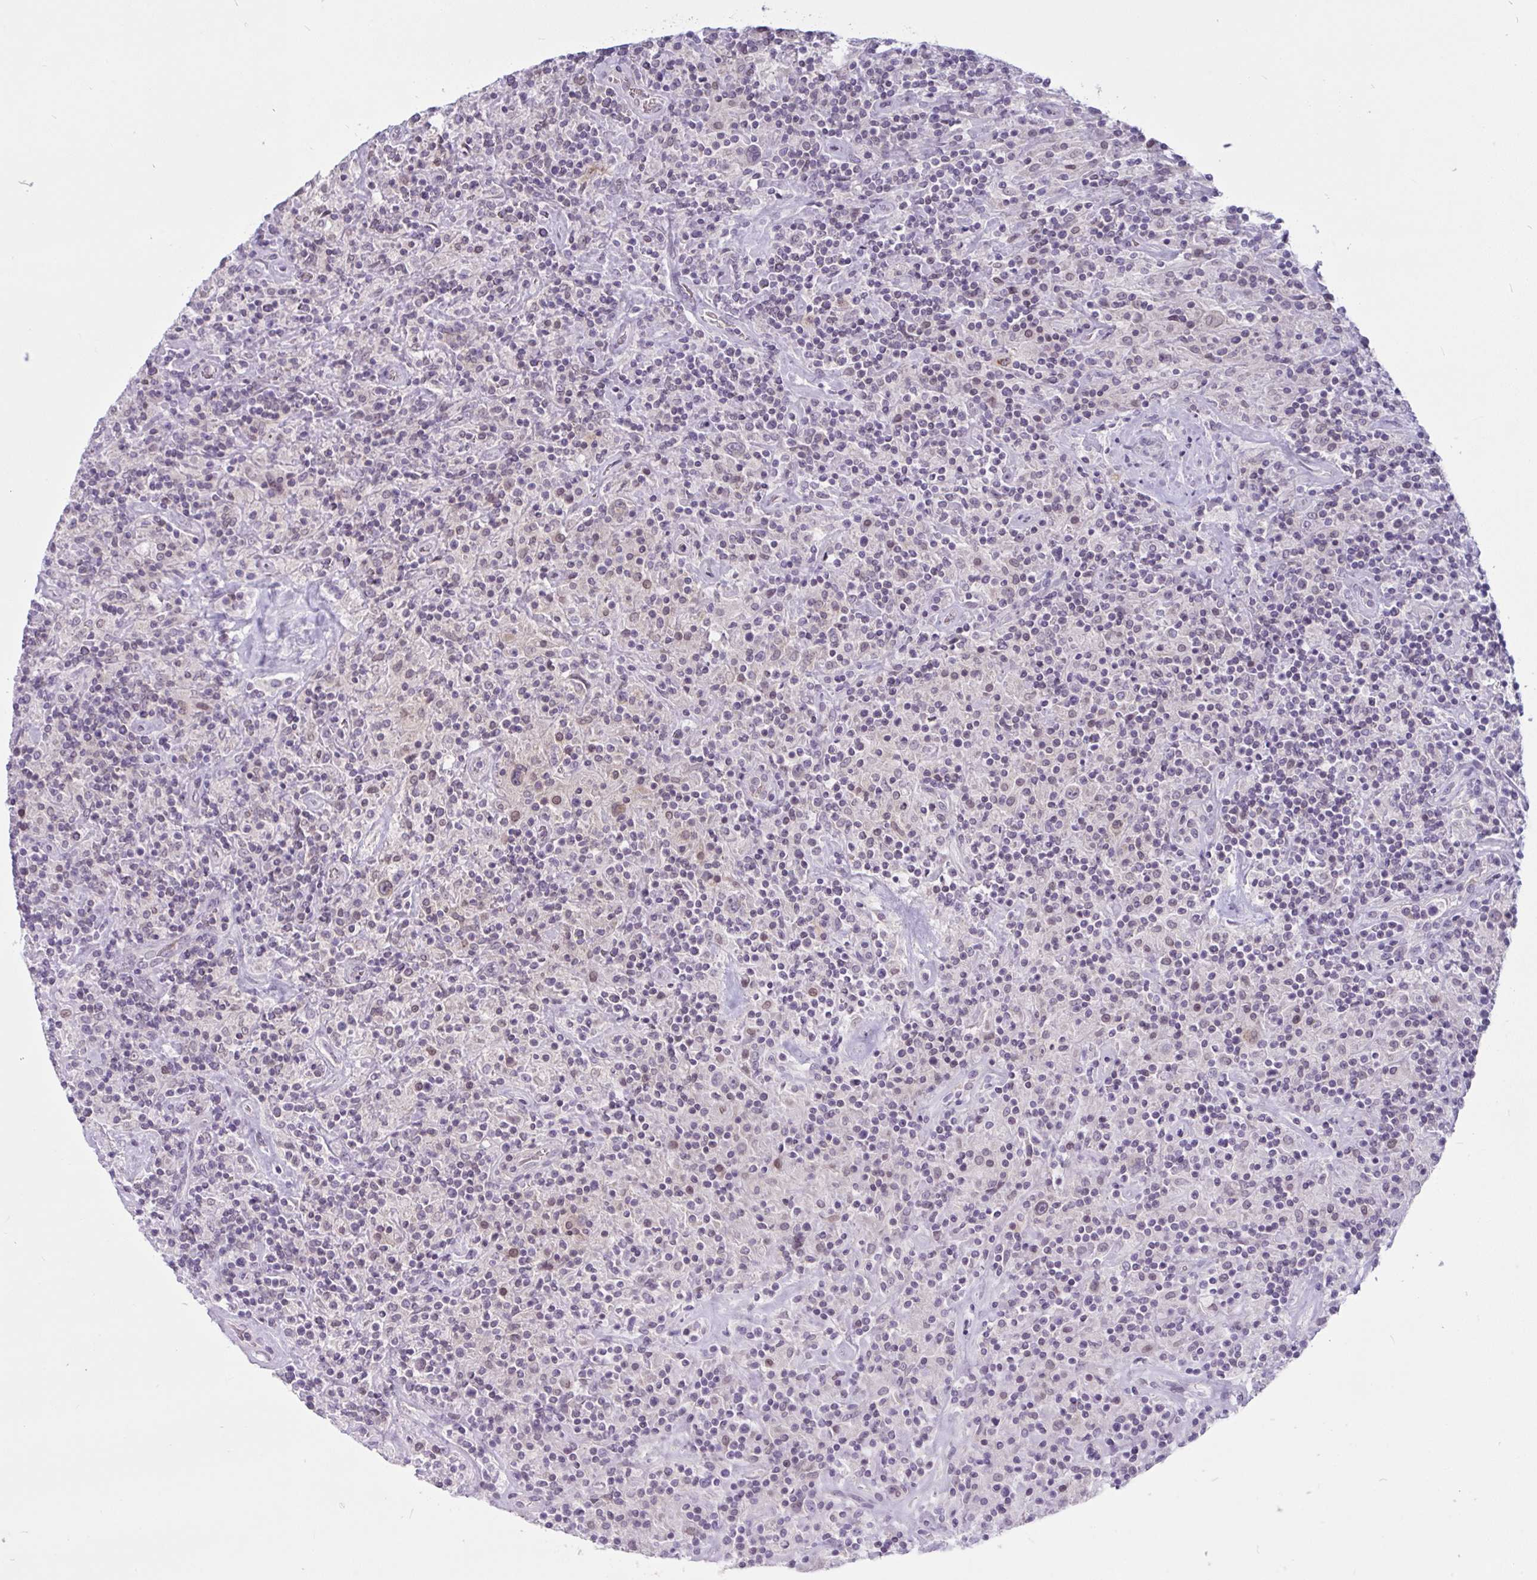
{"staining": {"intensity": "negative", "quantity": "none", "location": "none"}, "tissue": "lymphoma", "cell_type": "Tumor cells", "image_type": "cancer", "snomed": [{"axis": "morphology", "description": "Hodgkin's disease, NOS"}, {"axis": "topography", "description": "Lymph node"}], "caption": "Tumor cells show no significant protein staining in Hodgkin's disease.", "gene": "TANK", "patient": {"sex": "male", "age": 70}}